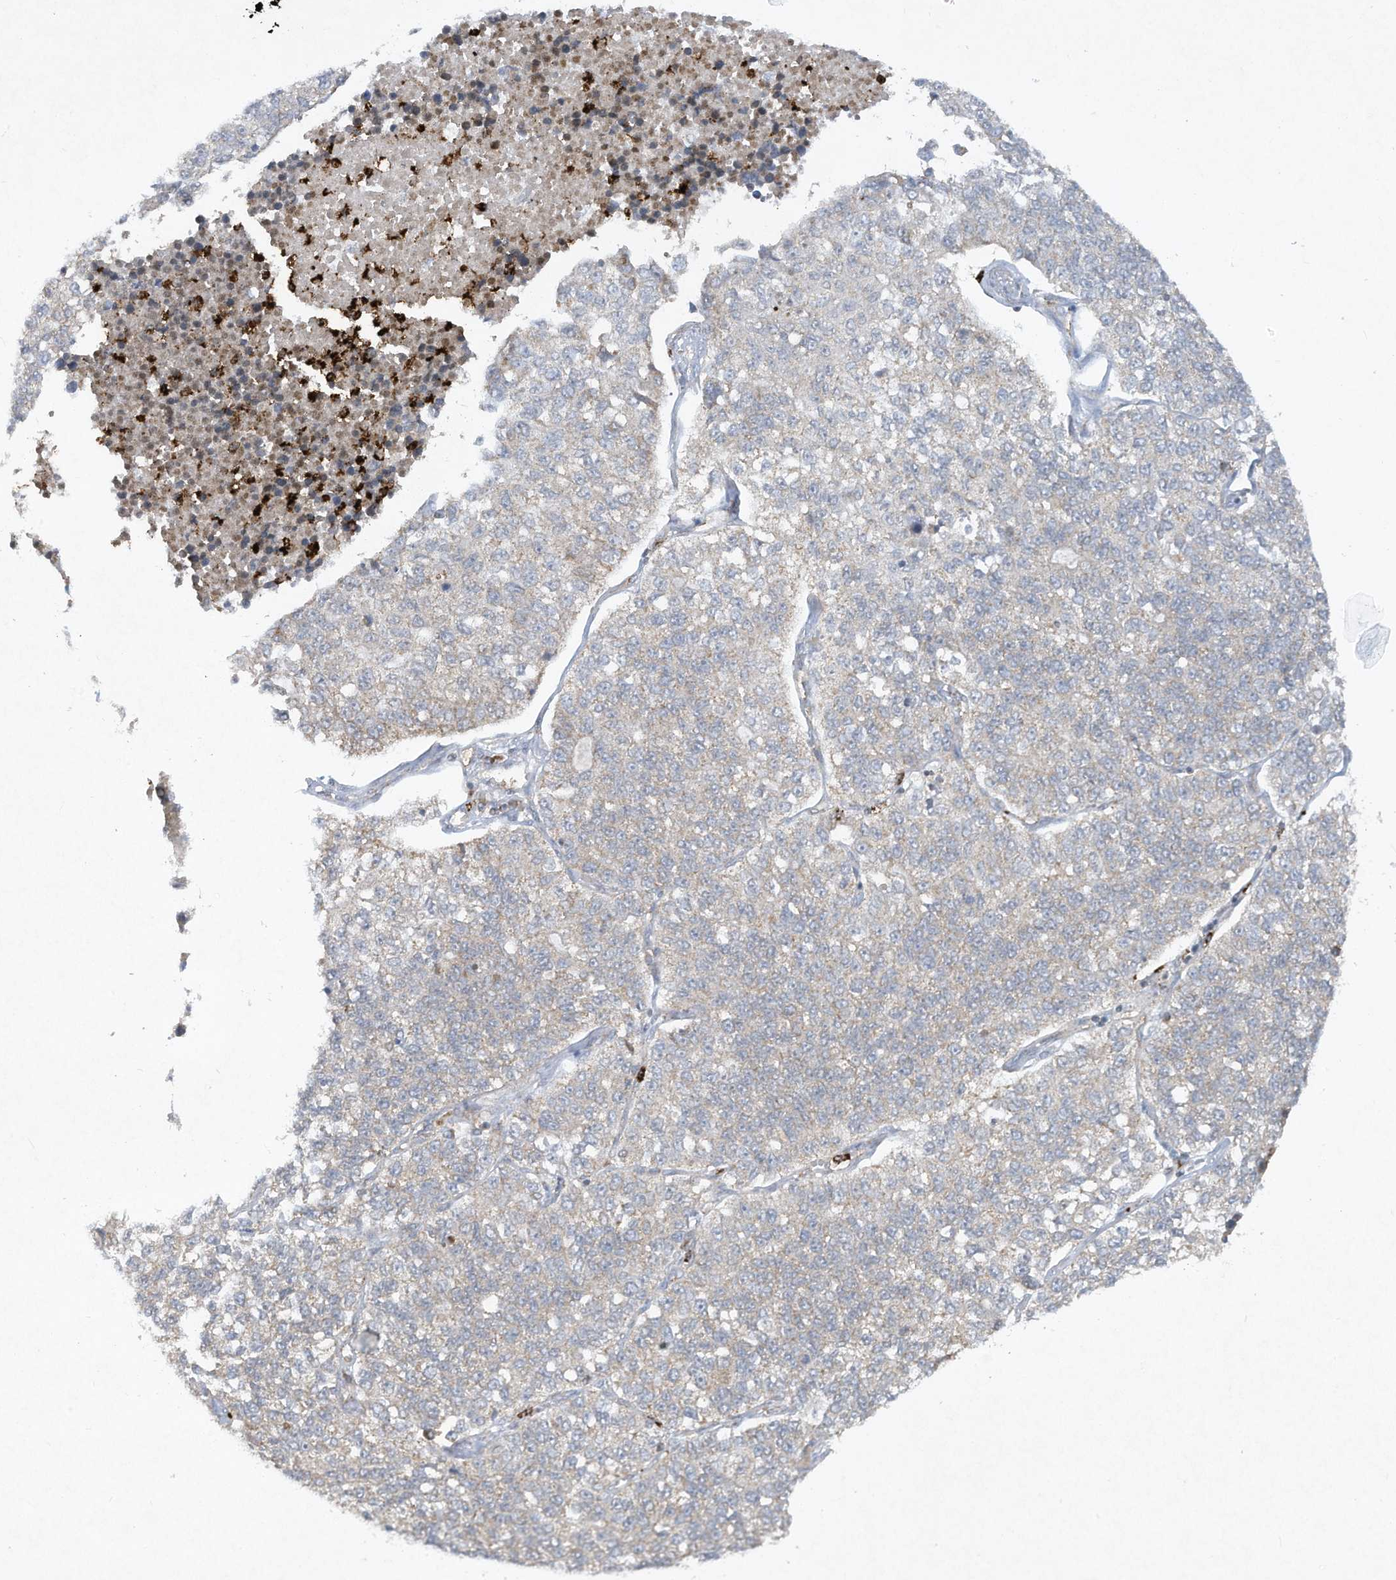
{"staining": {"intensity": "negative", "quantity": "none", "location": "none"}, "tissue": "lung cancer", "cell_type": "Tumor cells", "image_type": "cancer", "snomed": [{"axis": "morphology", "description": "Adenocarcinoma, NOS"}, {"axis": "topography", "description": "Lung"}], "caption": "Immunohistochemistry micrograph of neoplastic tissue: lung cancer stained with DAB displays no significant protein positivity in tumor cells.", "gene": "CHRNA4", "patient": {"sex": "male", "age": 49}}